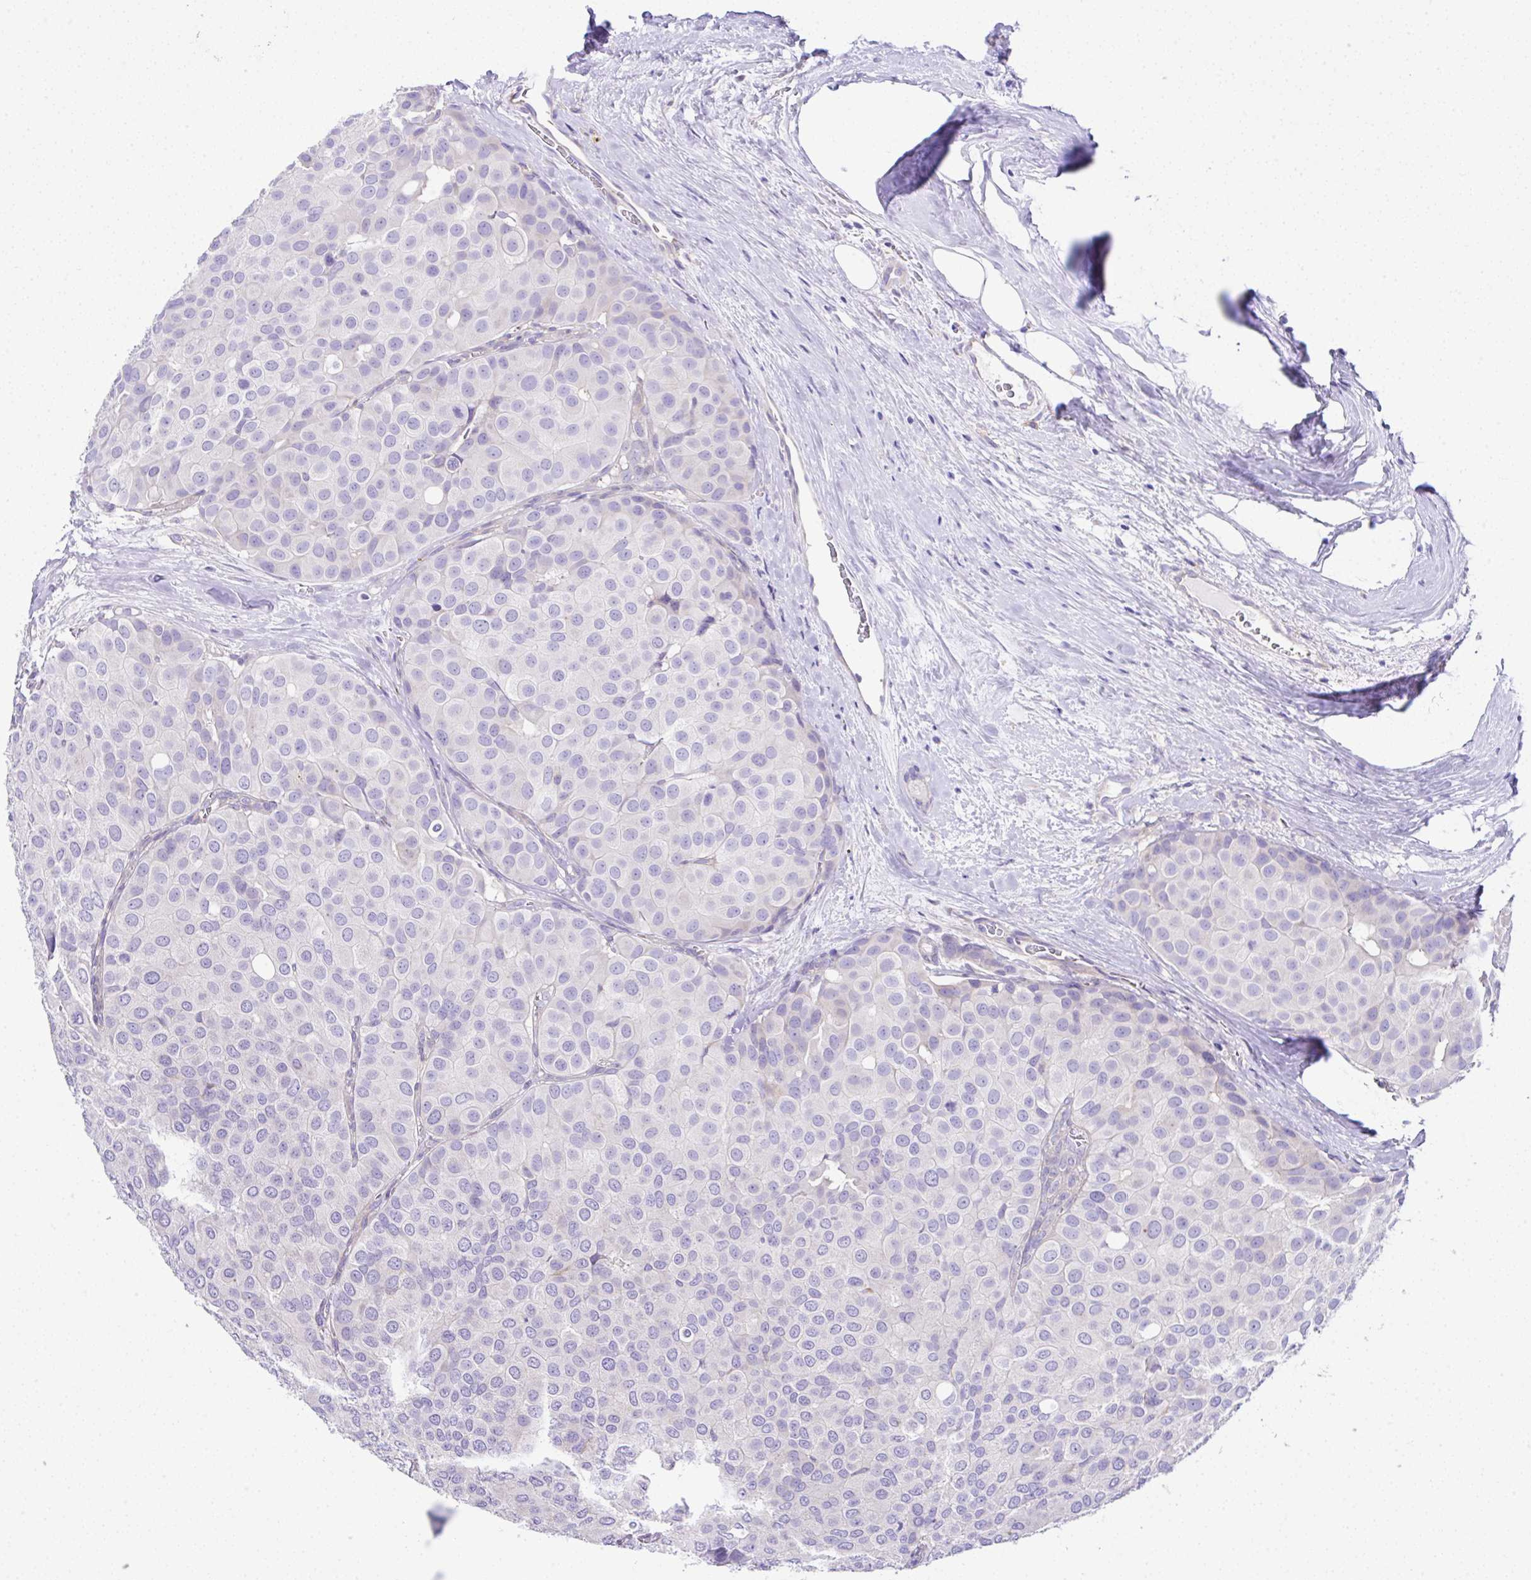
{"staining": {"intensity": "negative", "quantity": "none", "location": "none"}, "tissue": "breast cancer", "cell_type": "Tumor cells", "image_type": "cancer", "snomed": [{"axis": "morphology", "description": "Duct carcinoma"}, {"axis": "topography", "description": "Breast"}], "caption": "Immunohistochemical staining of human breast cancer (intraductal carcinoma) reveals no significant positivity in tumor cells.", "gene": "OR4P4", "patient": {"sex": "female", "age": 70}}